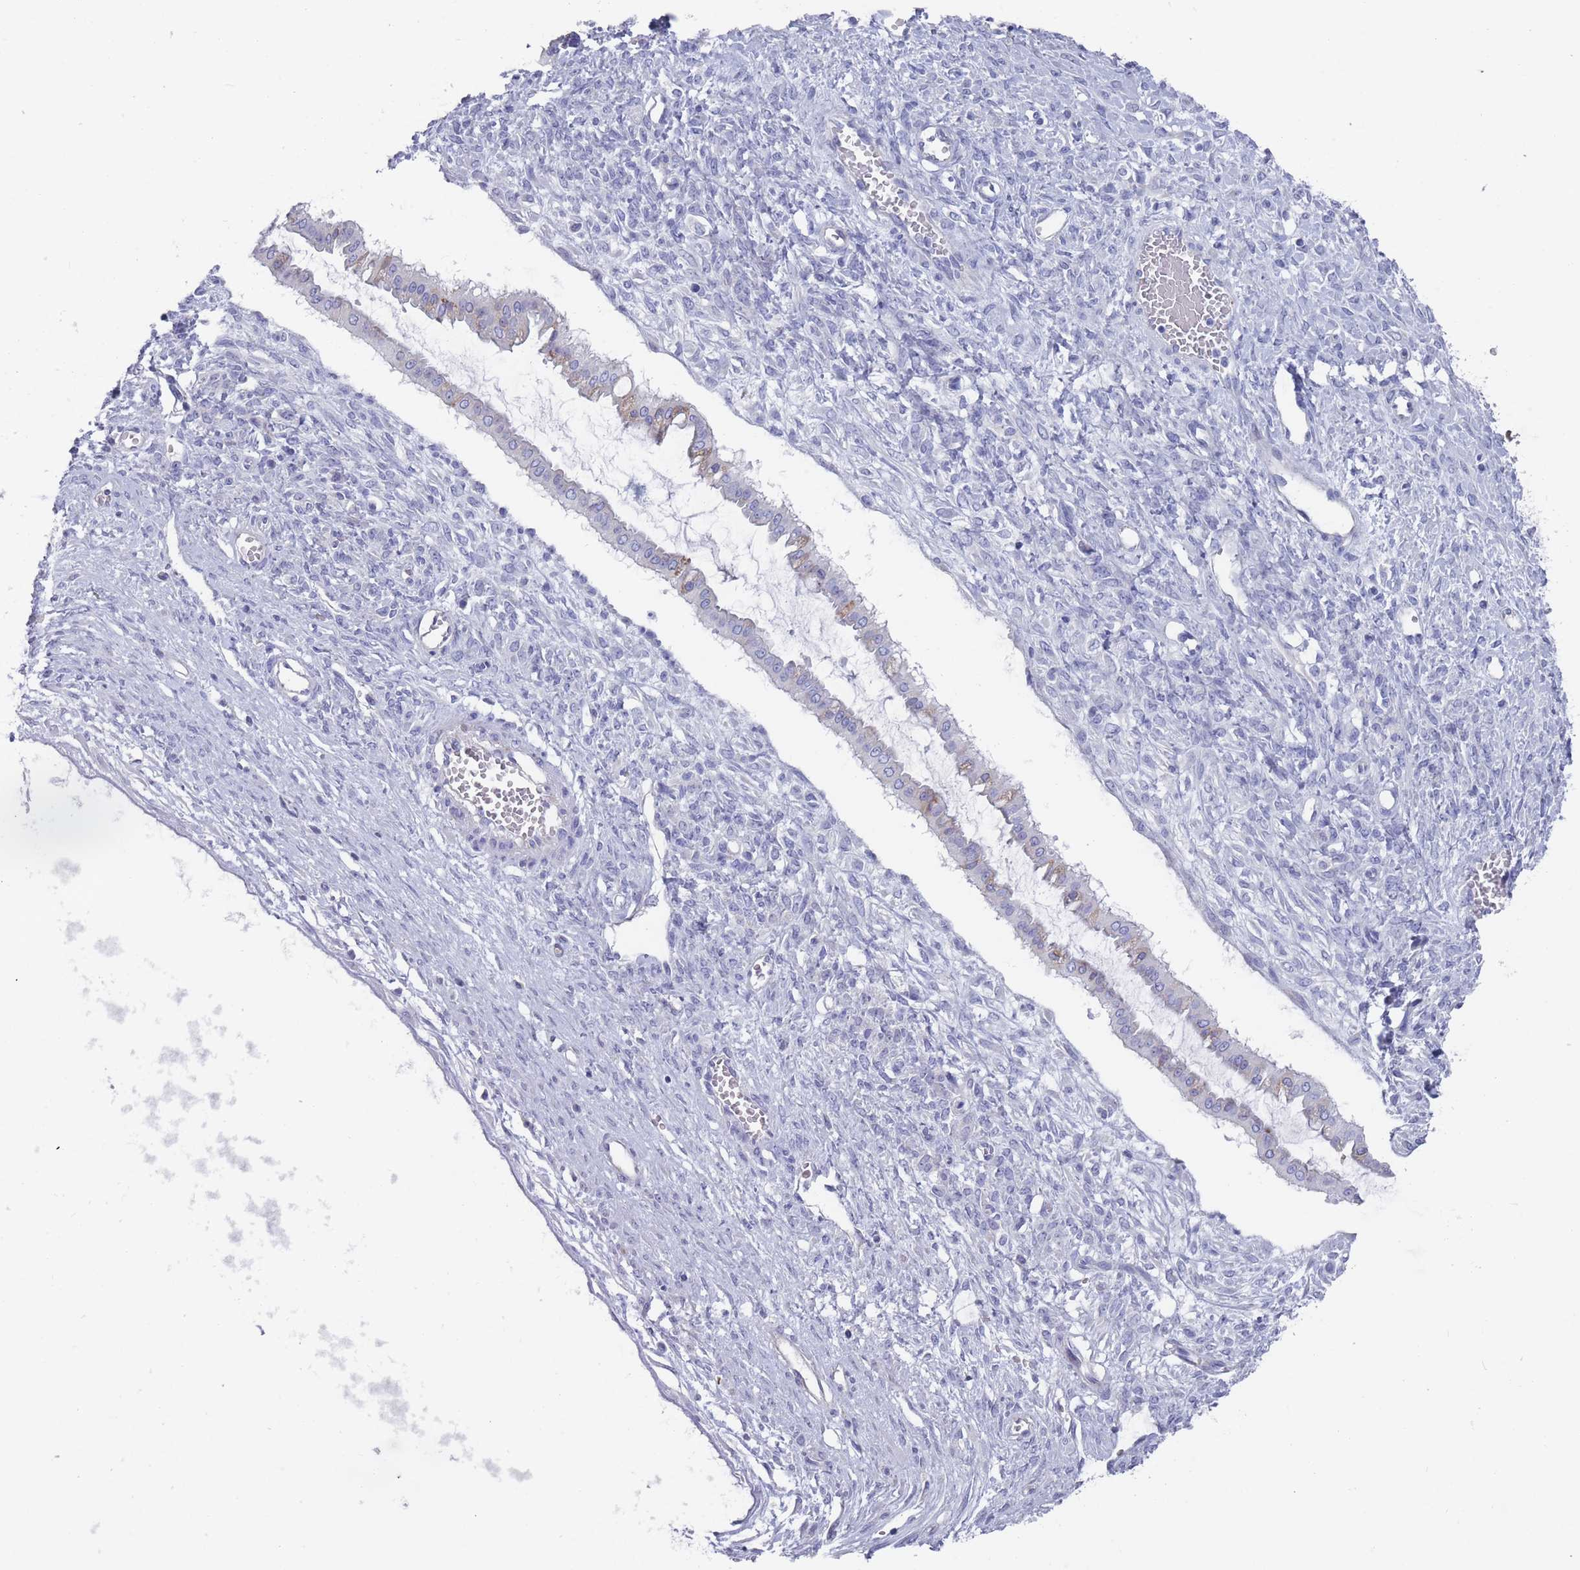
{"staining": {"intensity": "weak", "quantity": "<25%", "location": "cytoplasmic/membranous"}, "tissue": "ovarian cancer", "cell_type": "Tumor cells", "image_type": "cancer", "snomed": [{"axis": "morphology", "description": "Cystadenocarcinoma, mucinous, NOS"}, {"axis": "topography", "description": "Ovary"}], "caption": "Human ovarian cancer stained for a protein using immunohistochemistry exhibits no positivity in tumor cells.", "gene": "ST8SIA5", "patient": {"sex": "female", "age": 73}}